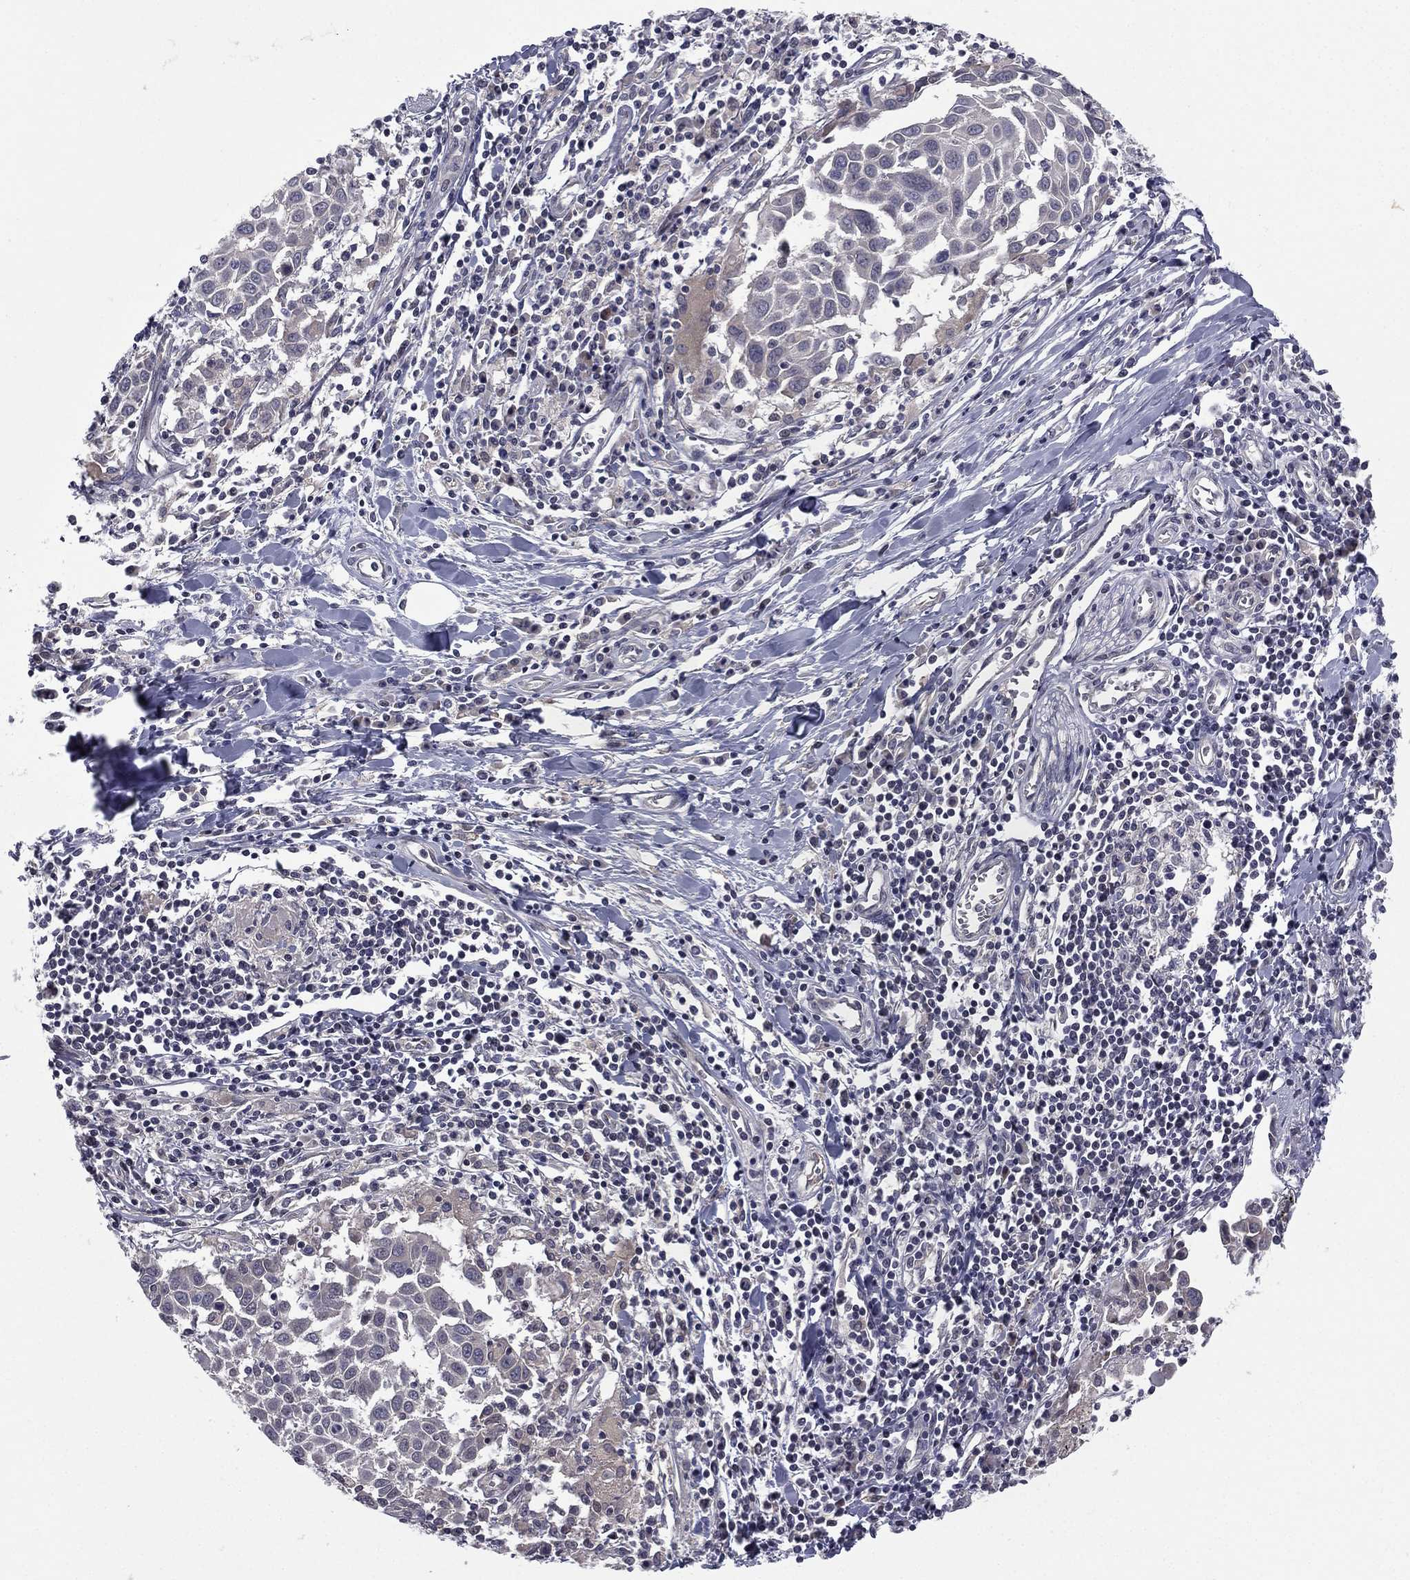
{"staining": {"intensity": "negative", "quantity": "none", "location": "none"}, "tissue": "lung cancer", "cell_type": "Tumor cells", "image_type": "cancer", "snomed": [{"axis": "morphology", "description": "Squamous cell carcinoma, NOS"}, {"axis": "topography", "description": "Lung"}], "caption": "Tumor cells are negative for protein expression in human lung cancer (squamous cell carcinoma).", "gene": "ACTRT2", "patient": {"sex": "male", "age": 57}}